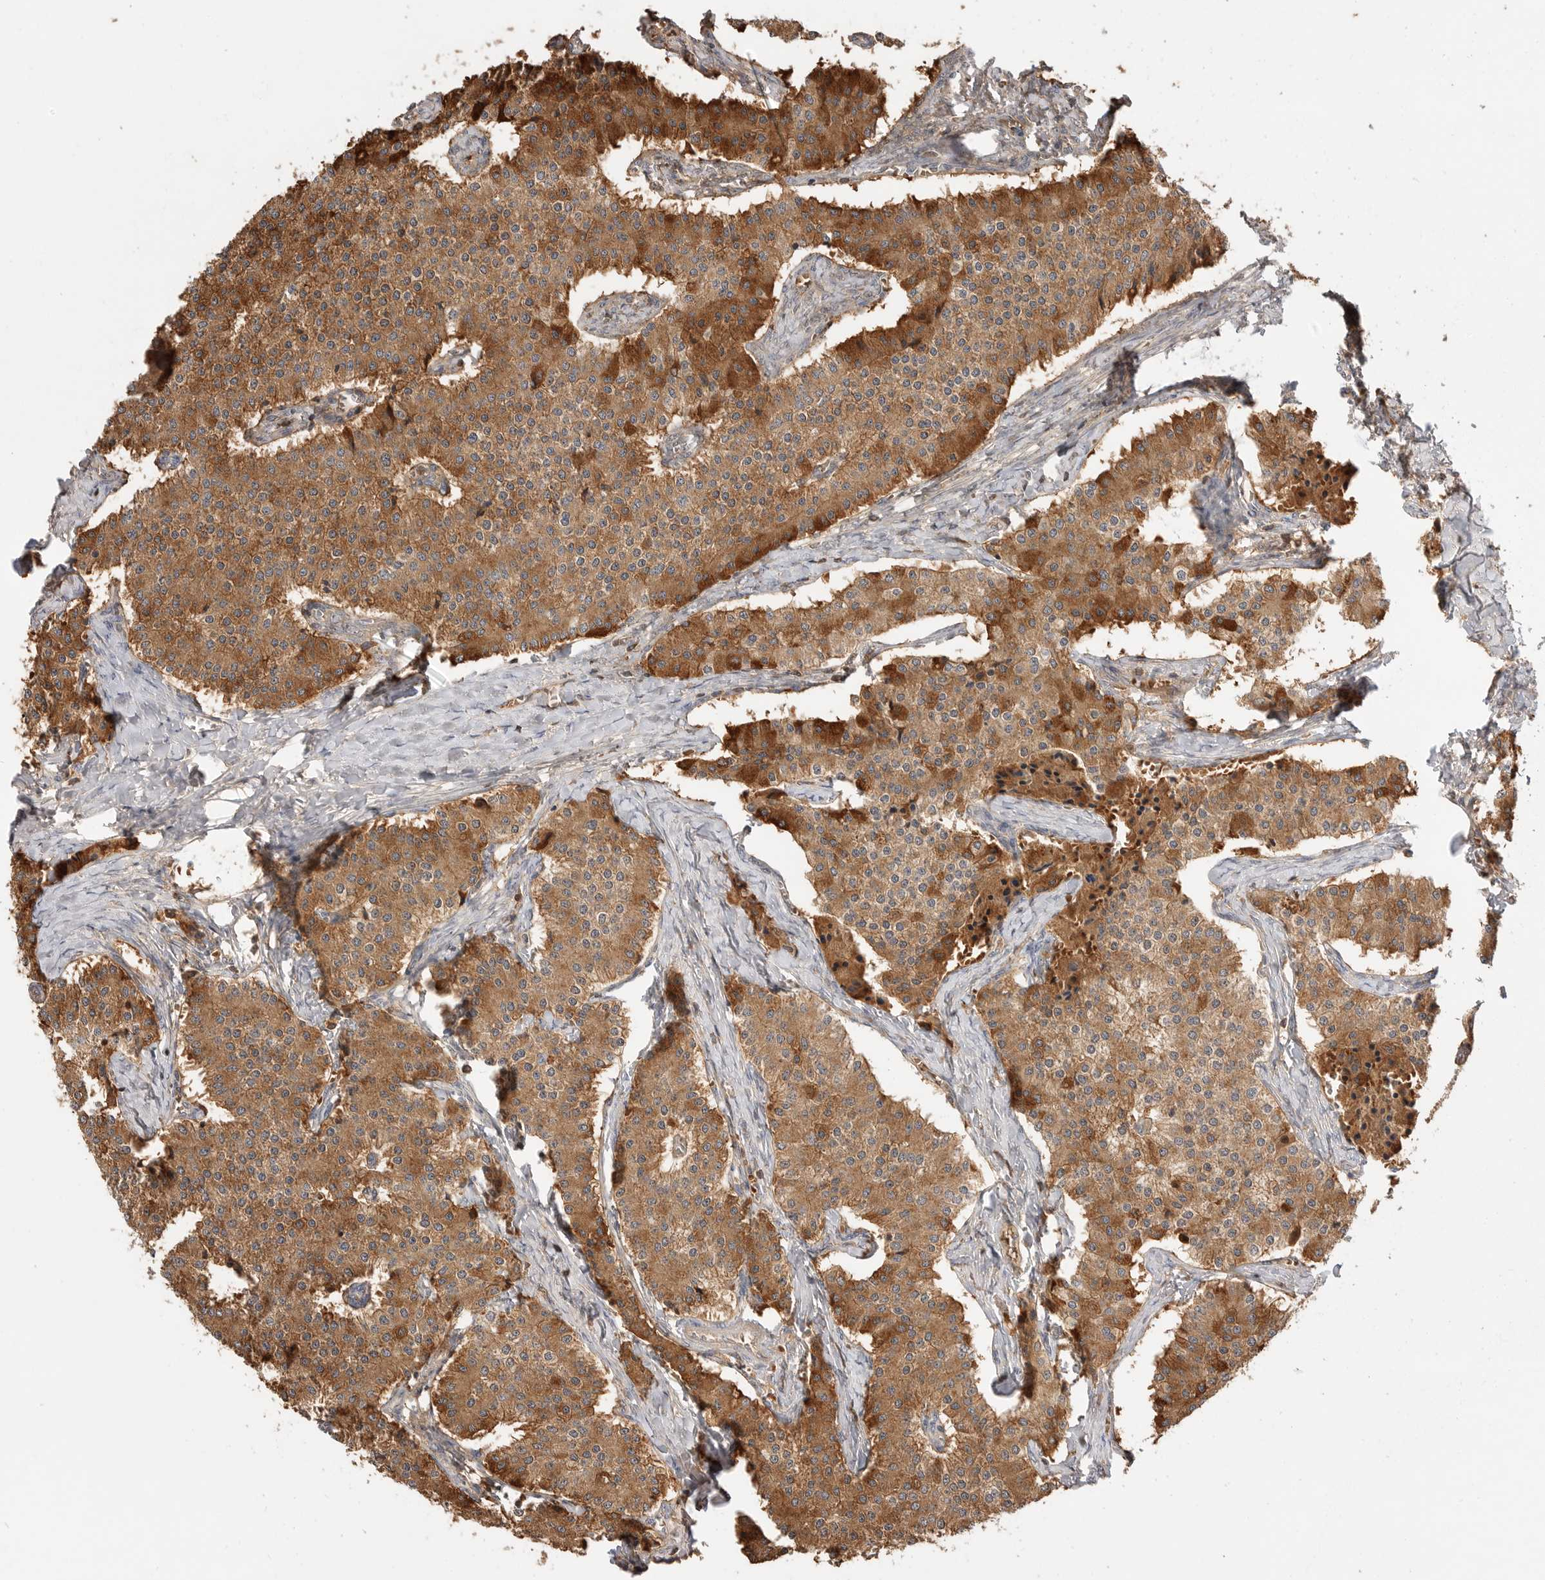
{"staining": {"intensity": "strong", "quantity": ">75%", "location": "cytoplasmic/membranous"}, "tissue": "carcinoid", "cell_type": "Tumor cells", "image_type": "cancer", "snomed": [{"axis": "morphology", "description": "Carcinoid, malignant, NOS"}, {"axis": "topography", "description": "Colon"}], "caption": "An image of carcinoid (malignant) stained for a protein shows strong cytoplasmic/membranous brown staining in tumor cells.", "gene": "CLDN12", "patient": {"sex": "female", "age": 52}}